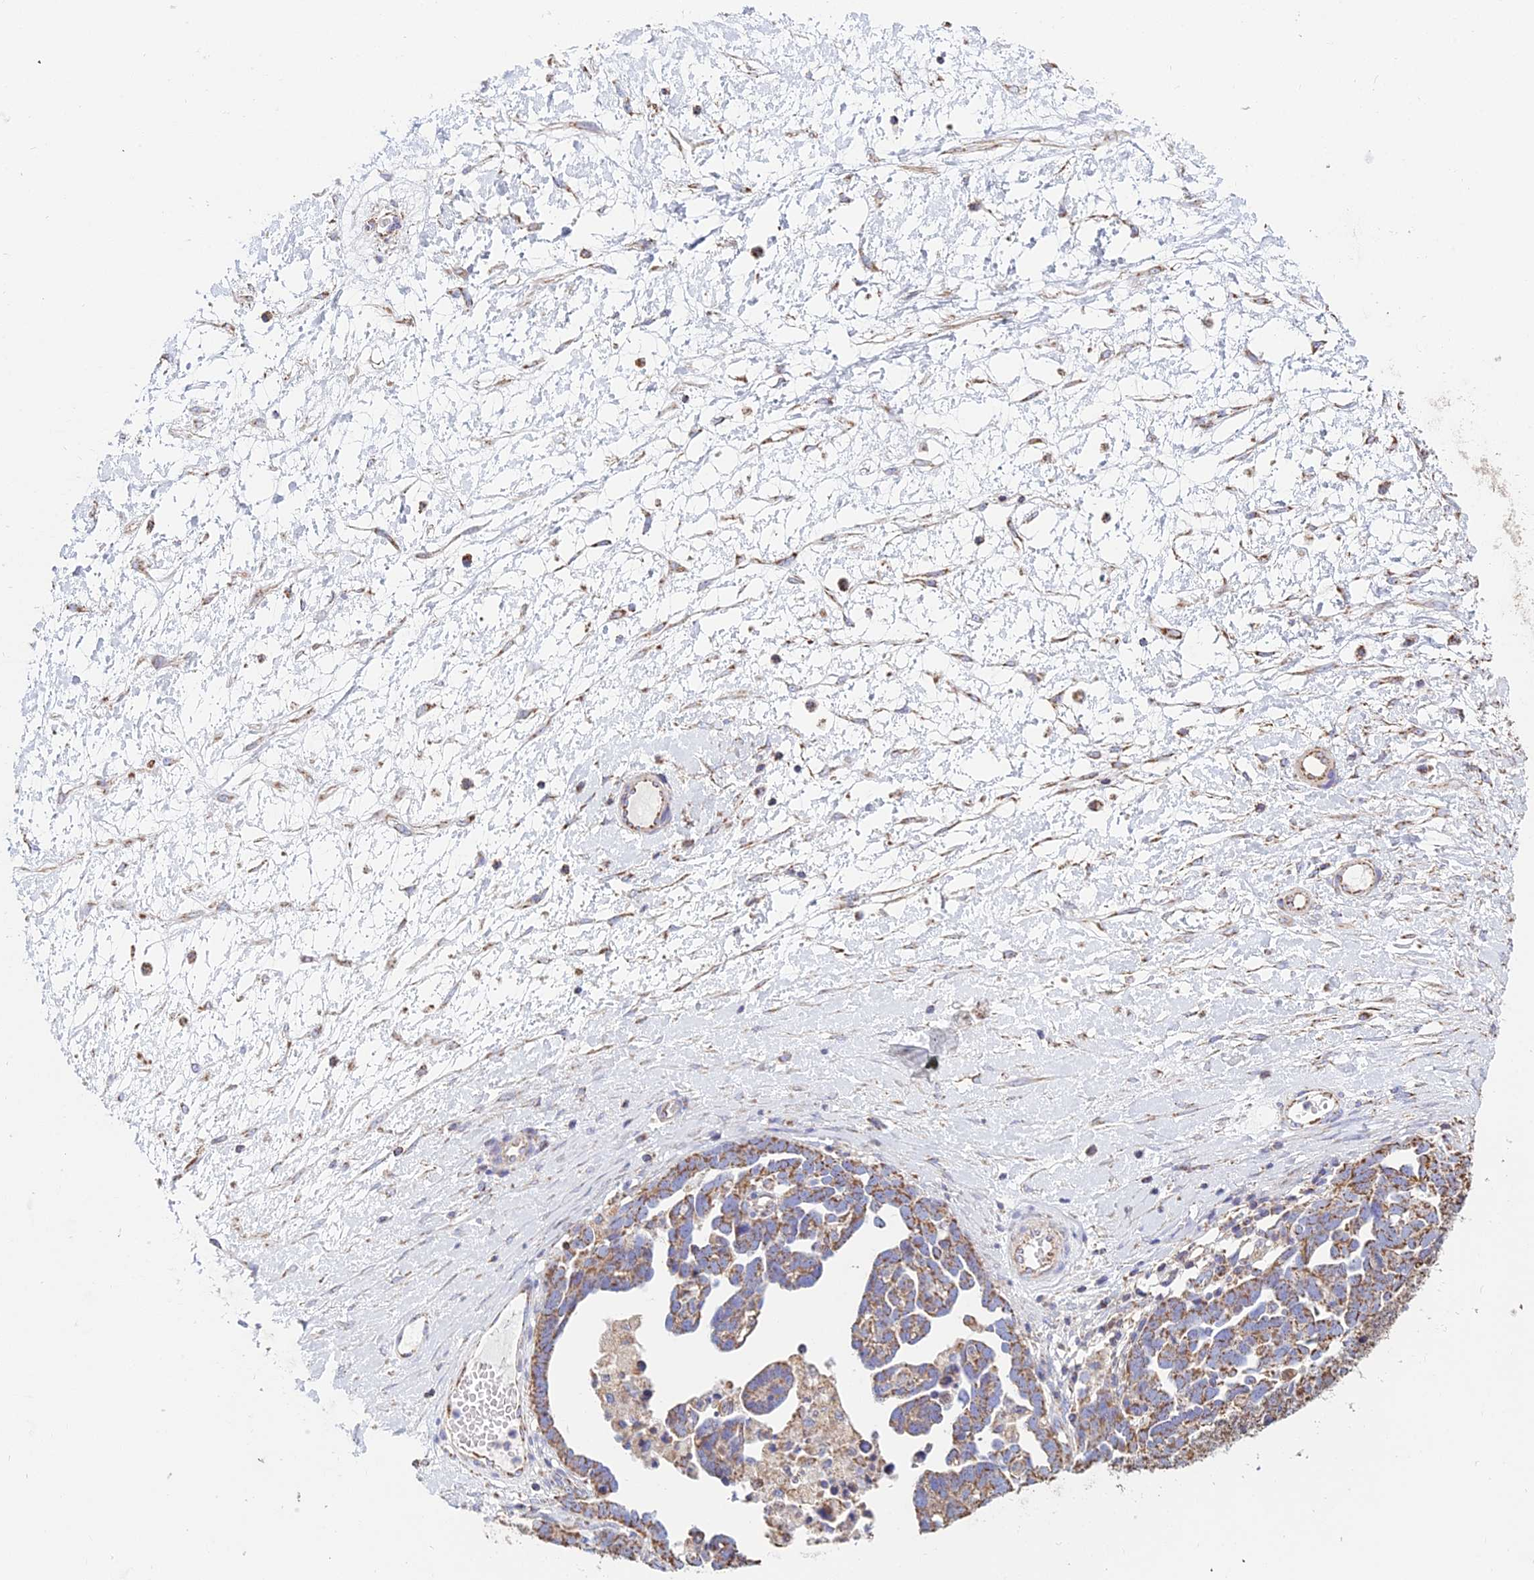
{"staining": {"intensity": "moderate", "quantity": ">75%", "location": "cytoplasmic/membranous"}, "tissue": "ovarian cancer", "cell_type": "Tumor cells", "image_type": "cancer", "snomed": [{"axis": "morphology", "description": "Cystadenocarcinoma, serous, NOS"}, {"axis": "topography", "description": "Ovary"}], "caption": "Immunohistochemistry (IHC) (DAB) staining of serous cystadenocarcinoma (ovarian) reveals moderate cytoplasmic/membranous protein staining in about >75% of tumor cells.", "gene": "OR2W3", "patient": {"sex": "female", "age": 54}}